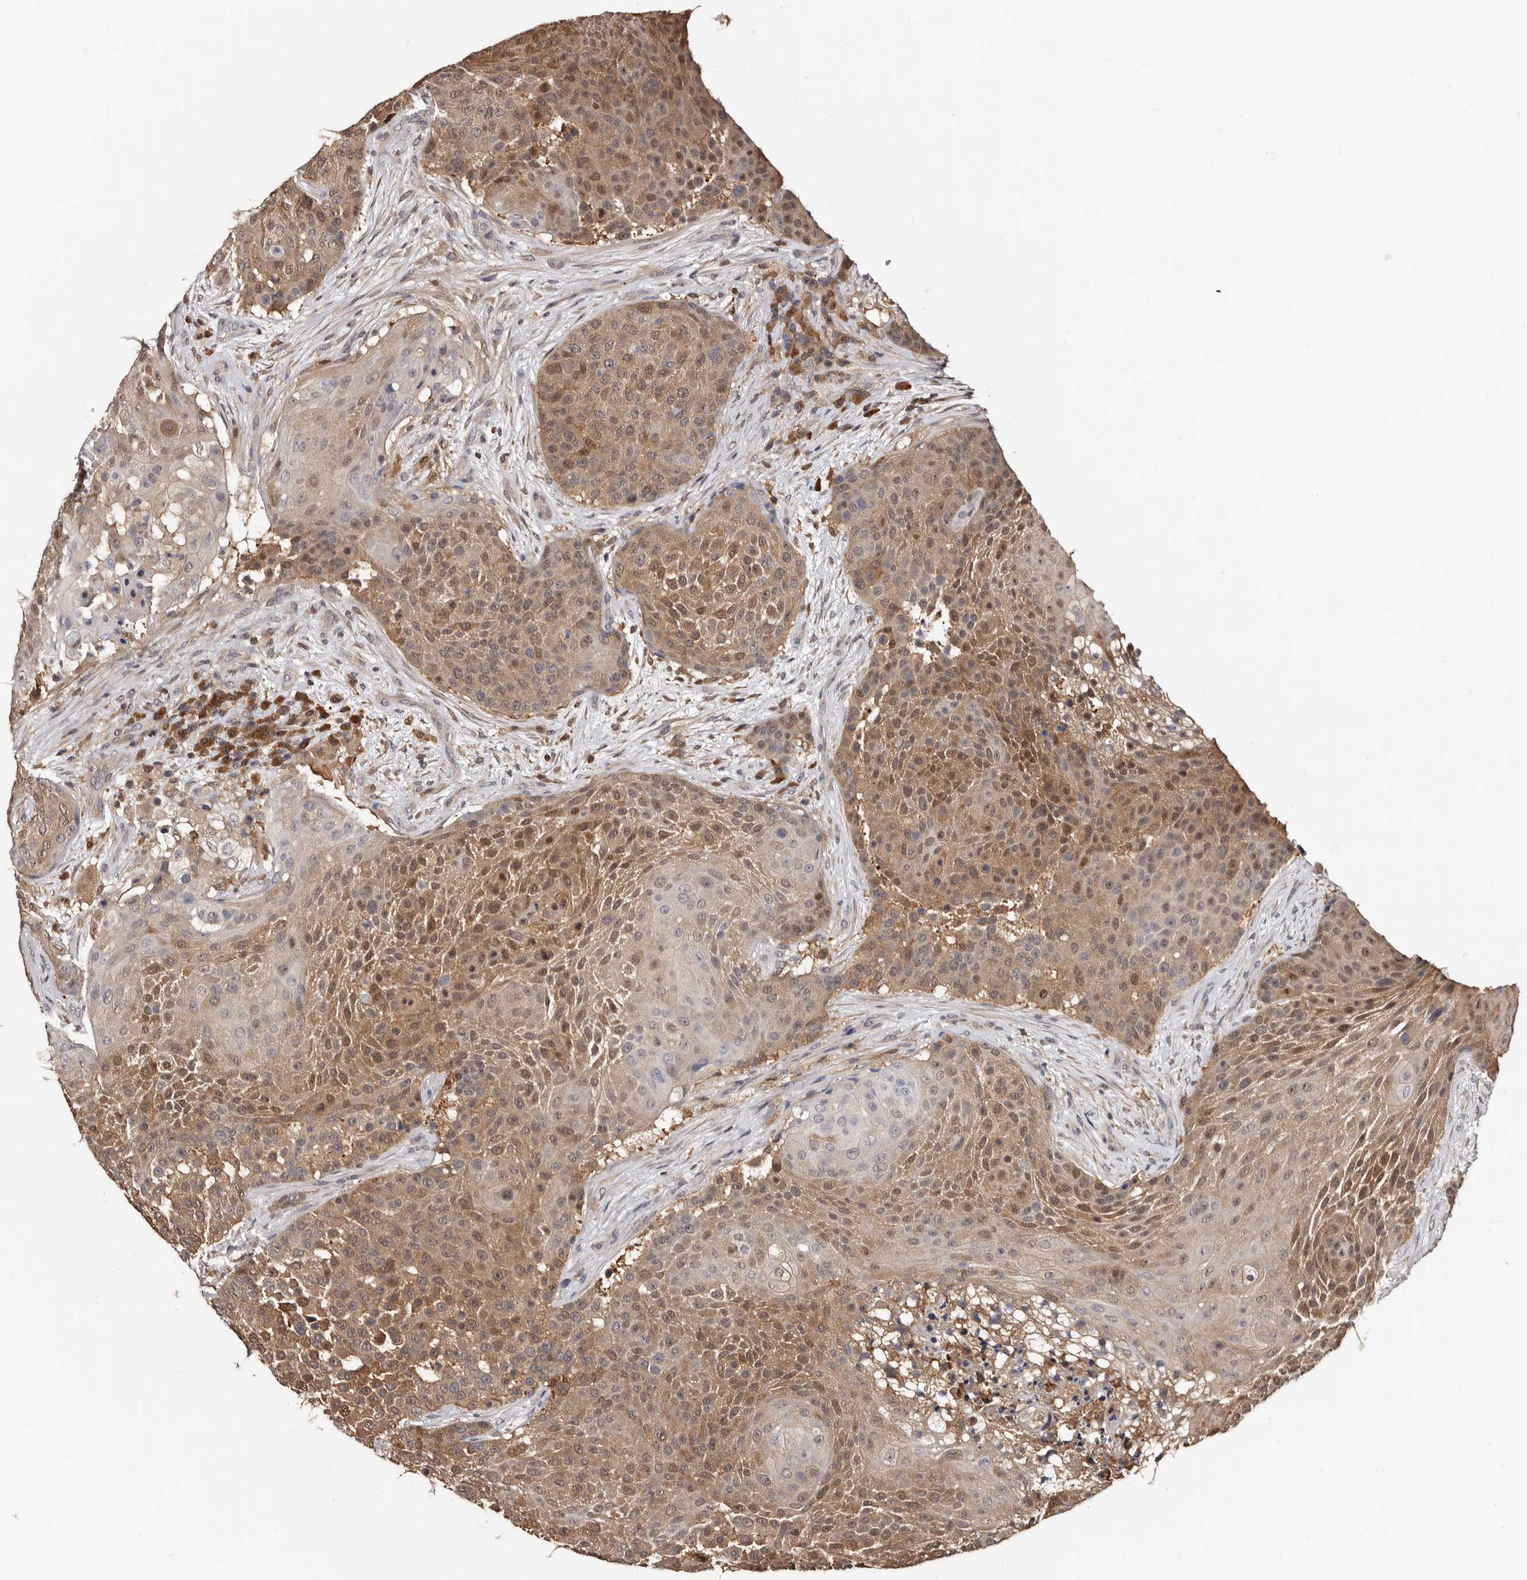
{"staining": {"intensity": "moderate", "quantity": ">75%", "location": "cytoplasmic/membranous,nuclear"}, "tissue": "urothelial cancer", "cell_type": "Tumor cells", "image_type": "cancer", "snomed": [{"axis": "morphology", "description": "Urothelial carcinoma, High grade"}, {"axis": "topography", "description": "Urinary bladder"}], "caption": "Protein staining by immunohistochemistry (IHC) demonstrates moderate cytoplasmic/membranous and nuclear expression in approximately >75% of tumor cells in urothelial cancer.", "gene": "DNPH1", "patient": {"sex": "female", "age": 63}}